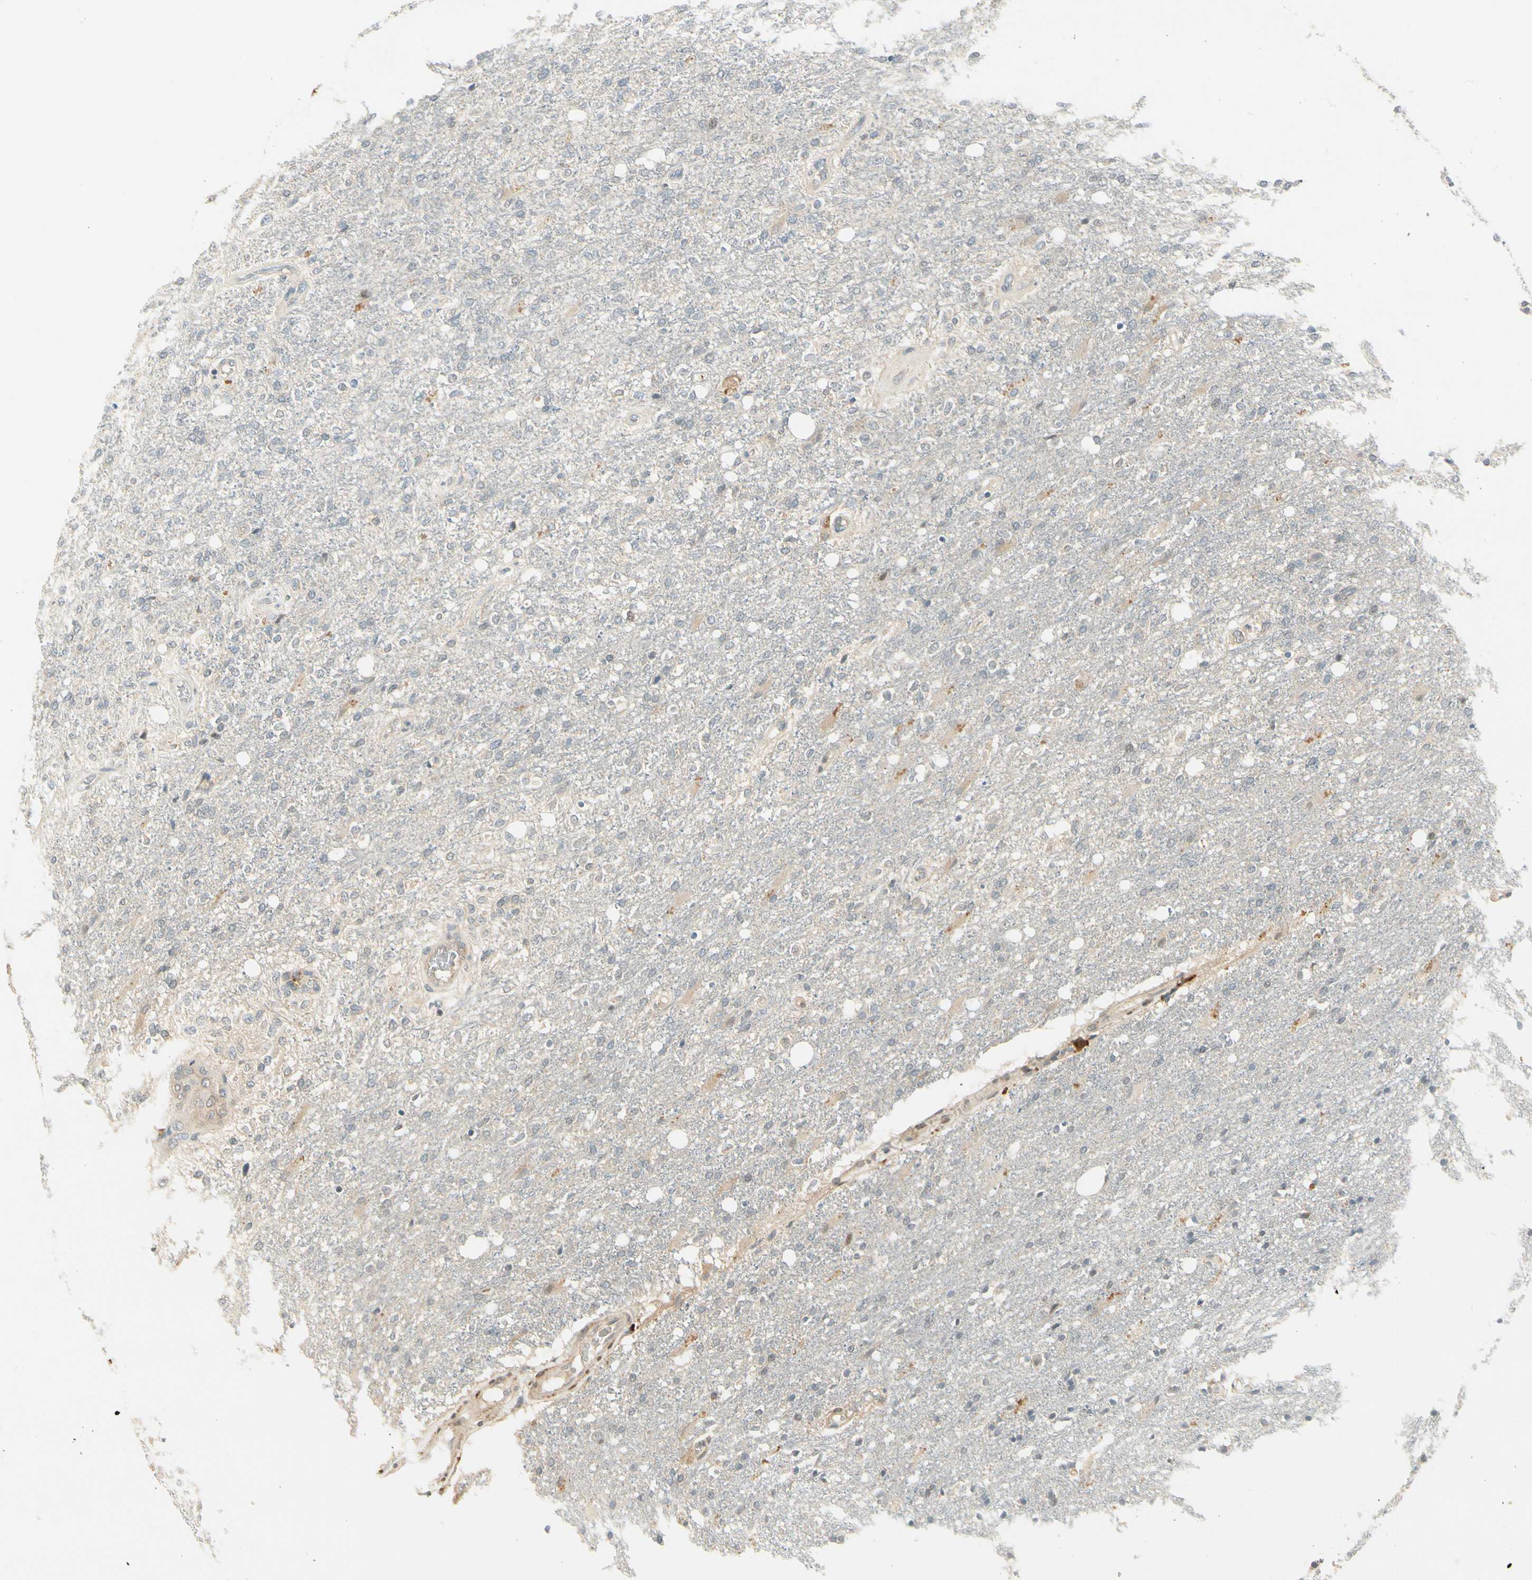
{"staining": {"intensity": "negative", "quantity": "none", "location": "none"}, "tissue": "glioma", "cell_type": "Tumor cells", "image_type": "cancer", "snomed": [{"axis": "morphology", "description": "Normal tissue, NOS"}, {"axis": "morphology", "description": "Glioma, malignant, High grade"}, {"axis": "topography", "description": "Cerebral cortex"}], "caption": "IHC histopathology image of neoplastic tissue: malignant high-grade glioma stained with DAB (3,3'-diaminobenzidine) reveals no significant protein staining in tumor cells. (Immunohistochemistry, brightfield microscopy, high magnification).", "gene": "EPHB3", "patient": {"sex": "male", "age": 77}}